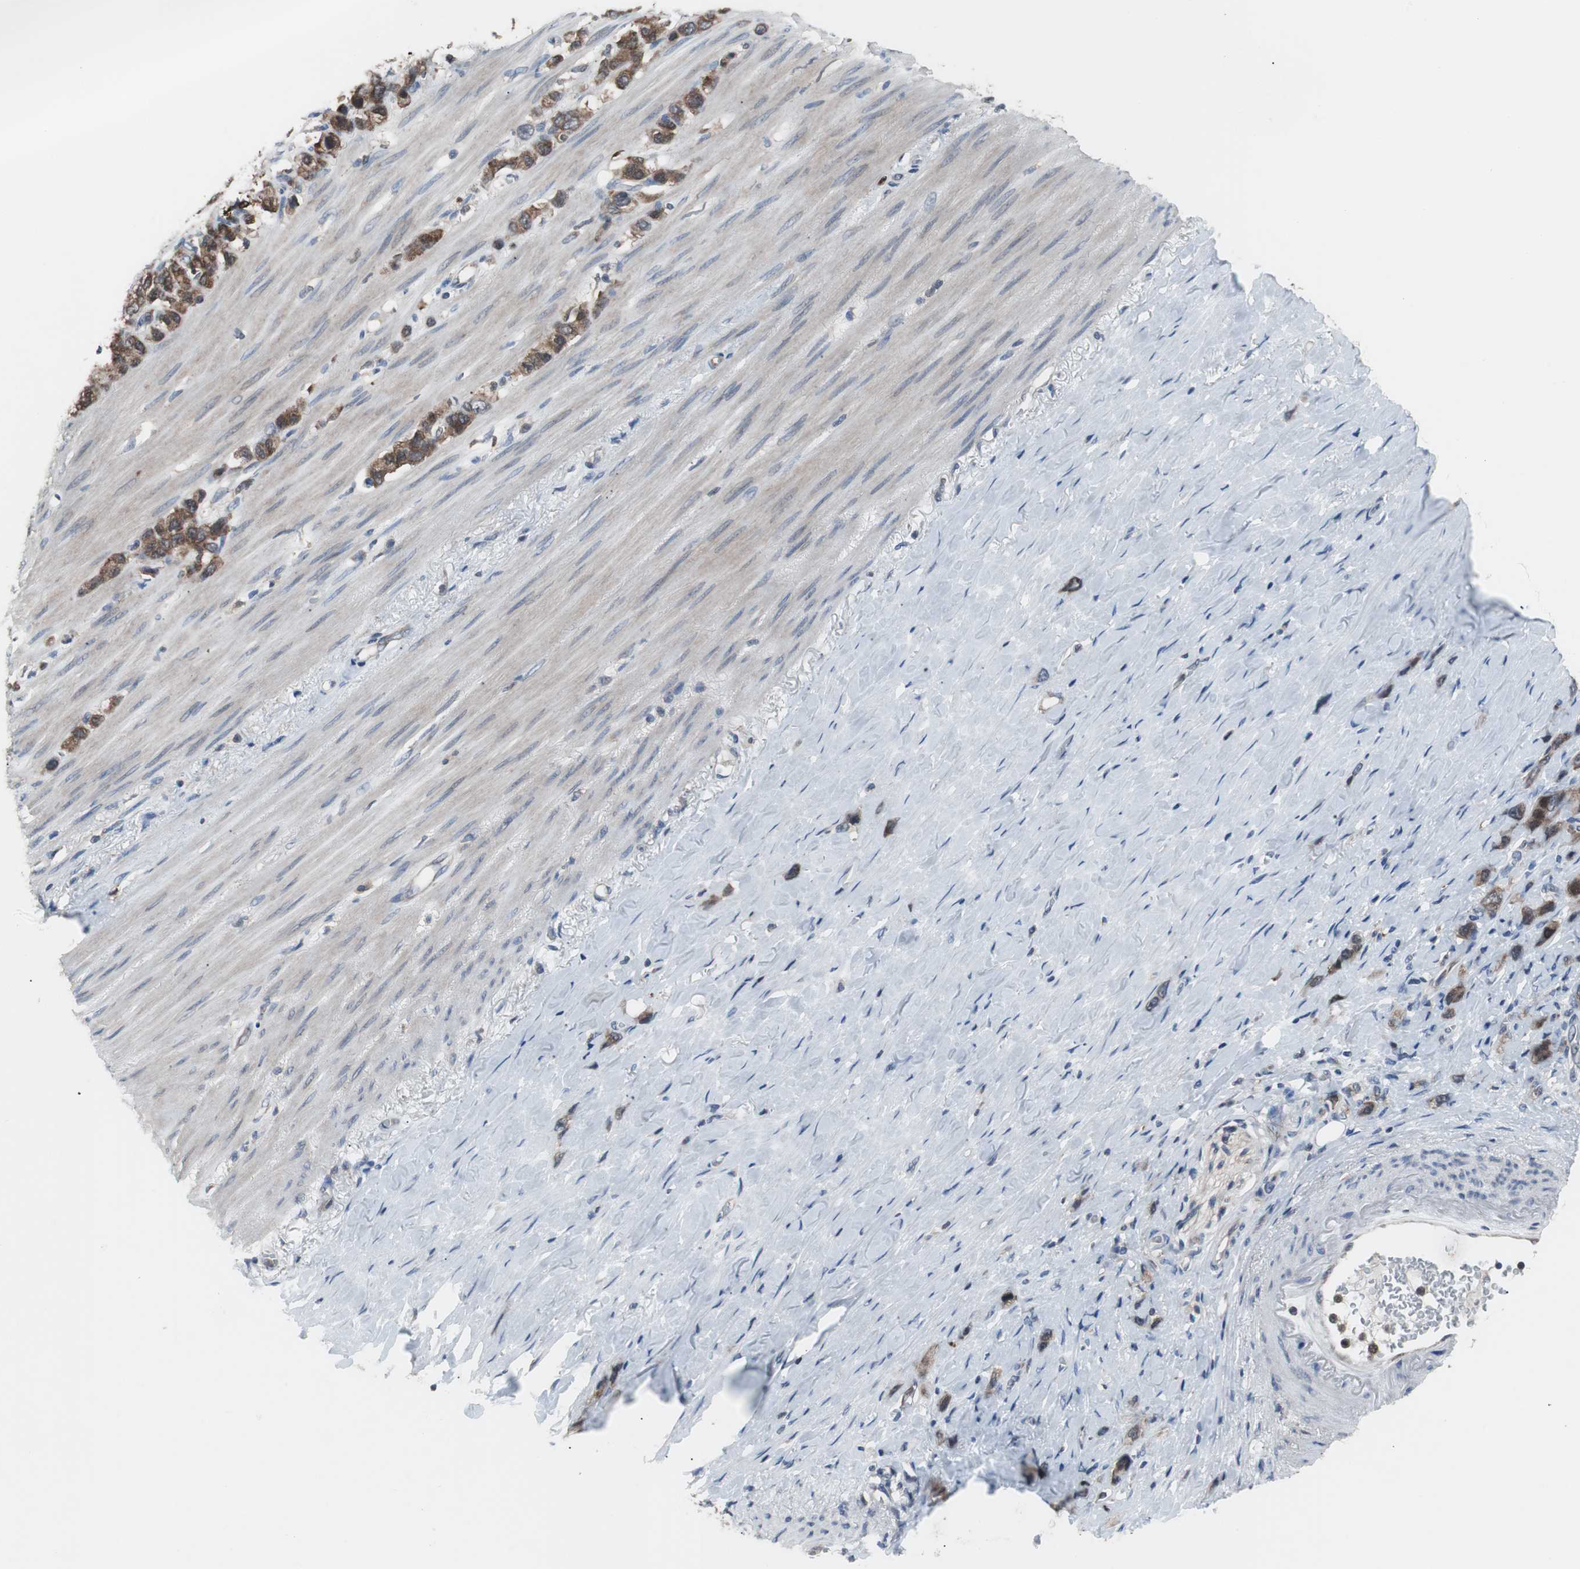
{"staining": {"intensity": "moderate", "quantity": ">75%", "location": "cytoplasmic/membranous"}, "tissue": "stomach cancer", "cell_type": "Tumor cells", "image_type": "cancer", "snomed": [{"axis": "morphology", "description": "Normal tissue, NOS"}, {"axis": "morphology", "description": "Adenocarcinoma, NOS"}, {"axis": "morphology", "description": "Adenocarcinoma, High grade"}, {"axis": "topography", "description": "Stomach, upper"}, {"axis": "topography", "description": "Stomach"}], "caption": "Stomach adenocarcinoma stained for a protein shows moderate cytoplasmic/membranous positivity in tumor cells.", "gene": "PAK1", "patient": {"sex": "female", "age": 65}}